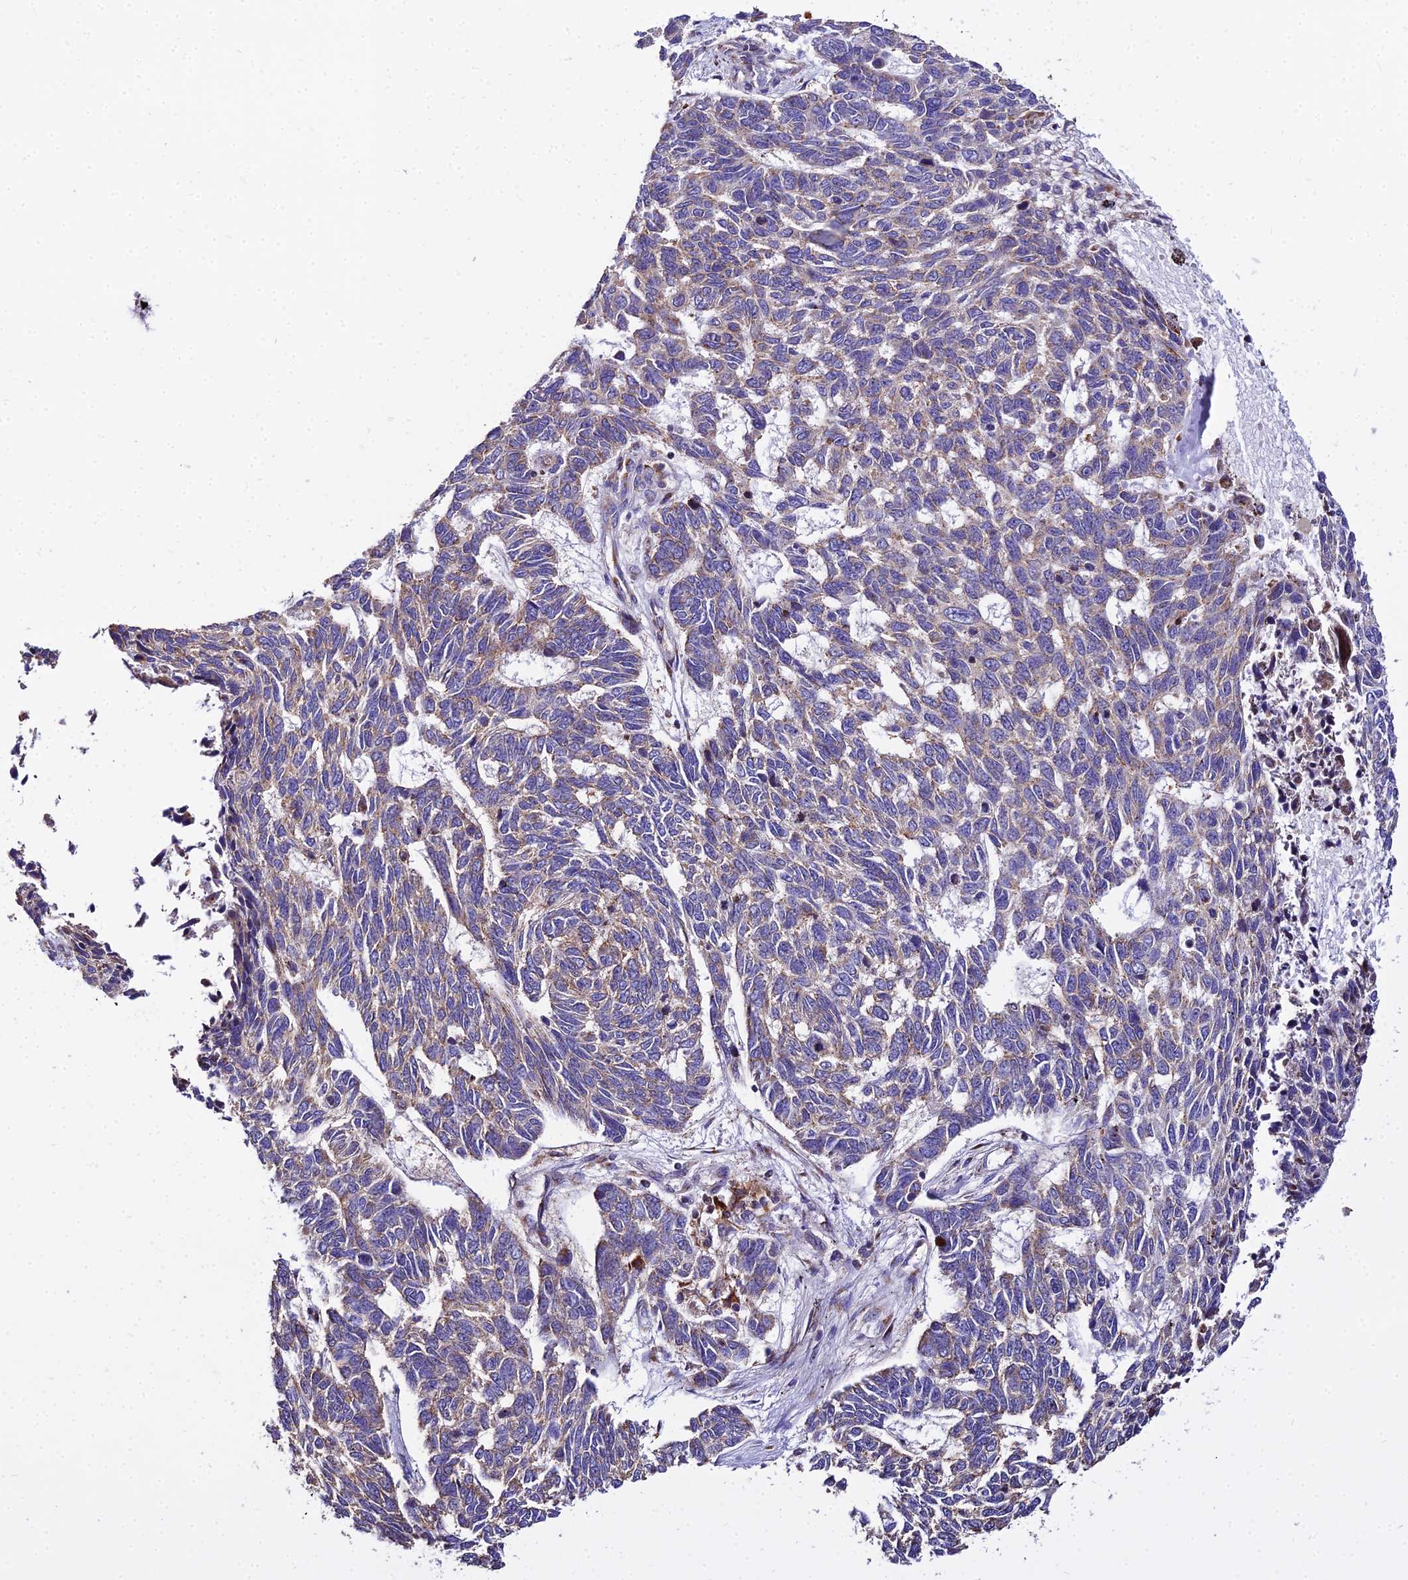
{"staining": {"intensity": "moderate", "quantity": "<25%", "location": "cytoplasmic/membranous"}, "tissue": "skin cancer", "cell_type": "Tumor cells", "image_type": "cancer", "snomed": [{"axis": "morphology", "description": "Basal cell carcinoma"}, {"axis": "topography", "description": "Skin"}], "caption": "IHC of human skin basal cell carcinoma reveals low levels of moderate cytoplasmic/membranous positivity in about <25% of tumor cells.", "gene": "PEX19", "patient": {"sex": "female", "age": 65}}